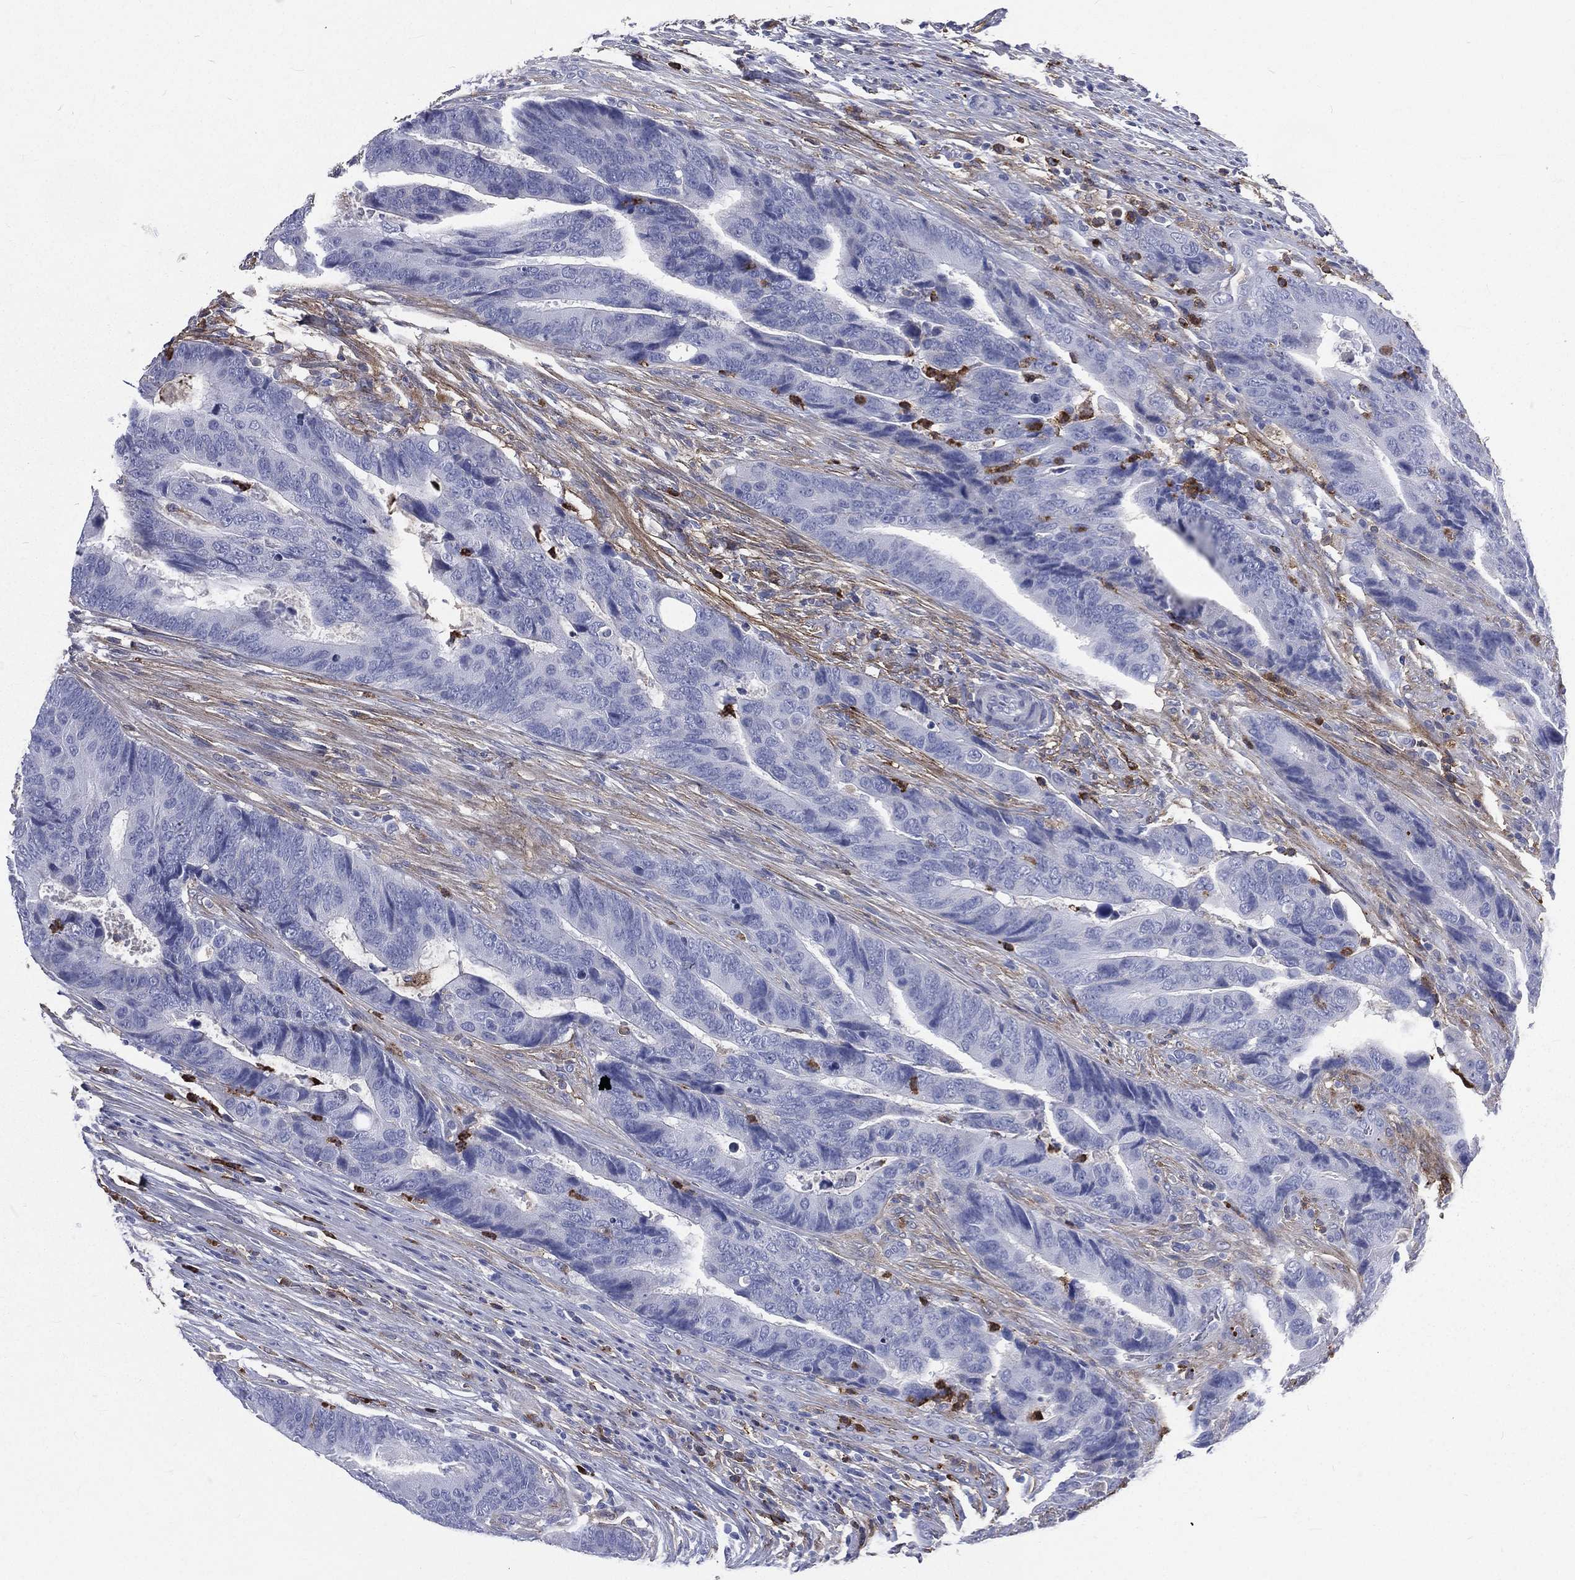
{"staining": {"intensity": "negative", "quantity": "none", "location": "none"}, "tissue": "colorectal cancer", "cell_type": "Tumor cells", "image_type": "cancer", "snomed": [{"axis": "morphology", "description": "Adenocarcinoma, NOS"}, {"axis": "topography", "description": "Colon"}], "caption": "IHC micrograph of neoplastic tissue: colorectal cancer (adenocarcinoma) stained with DAB (3,3'-diaminobenzidine) reveals no significant protein expression in tumor cells.", "gene": "BASP1", "patient": {"sex": "female", "age": 56}}